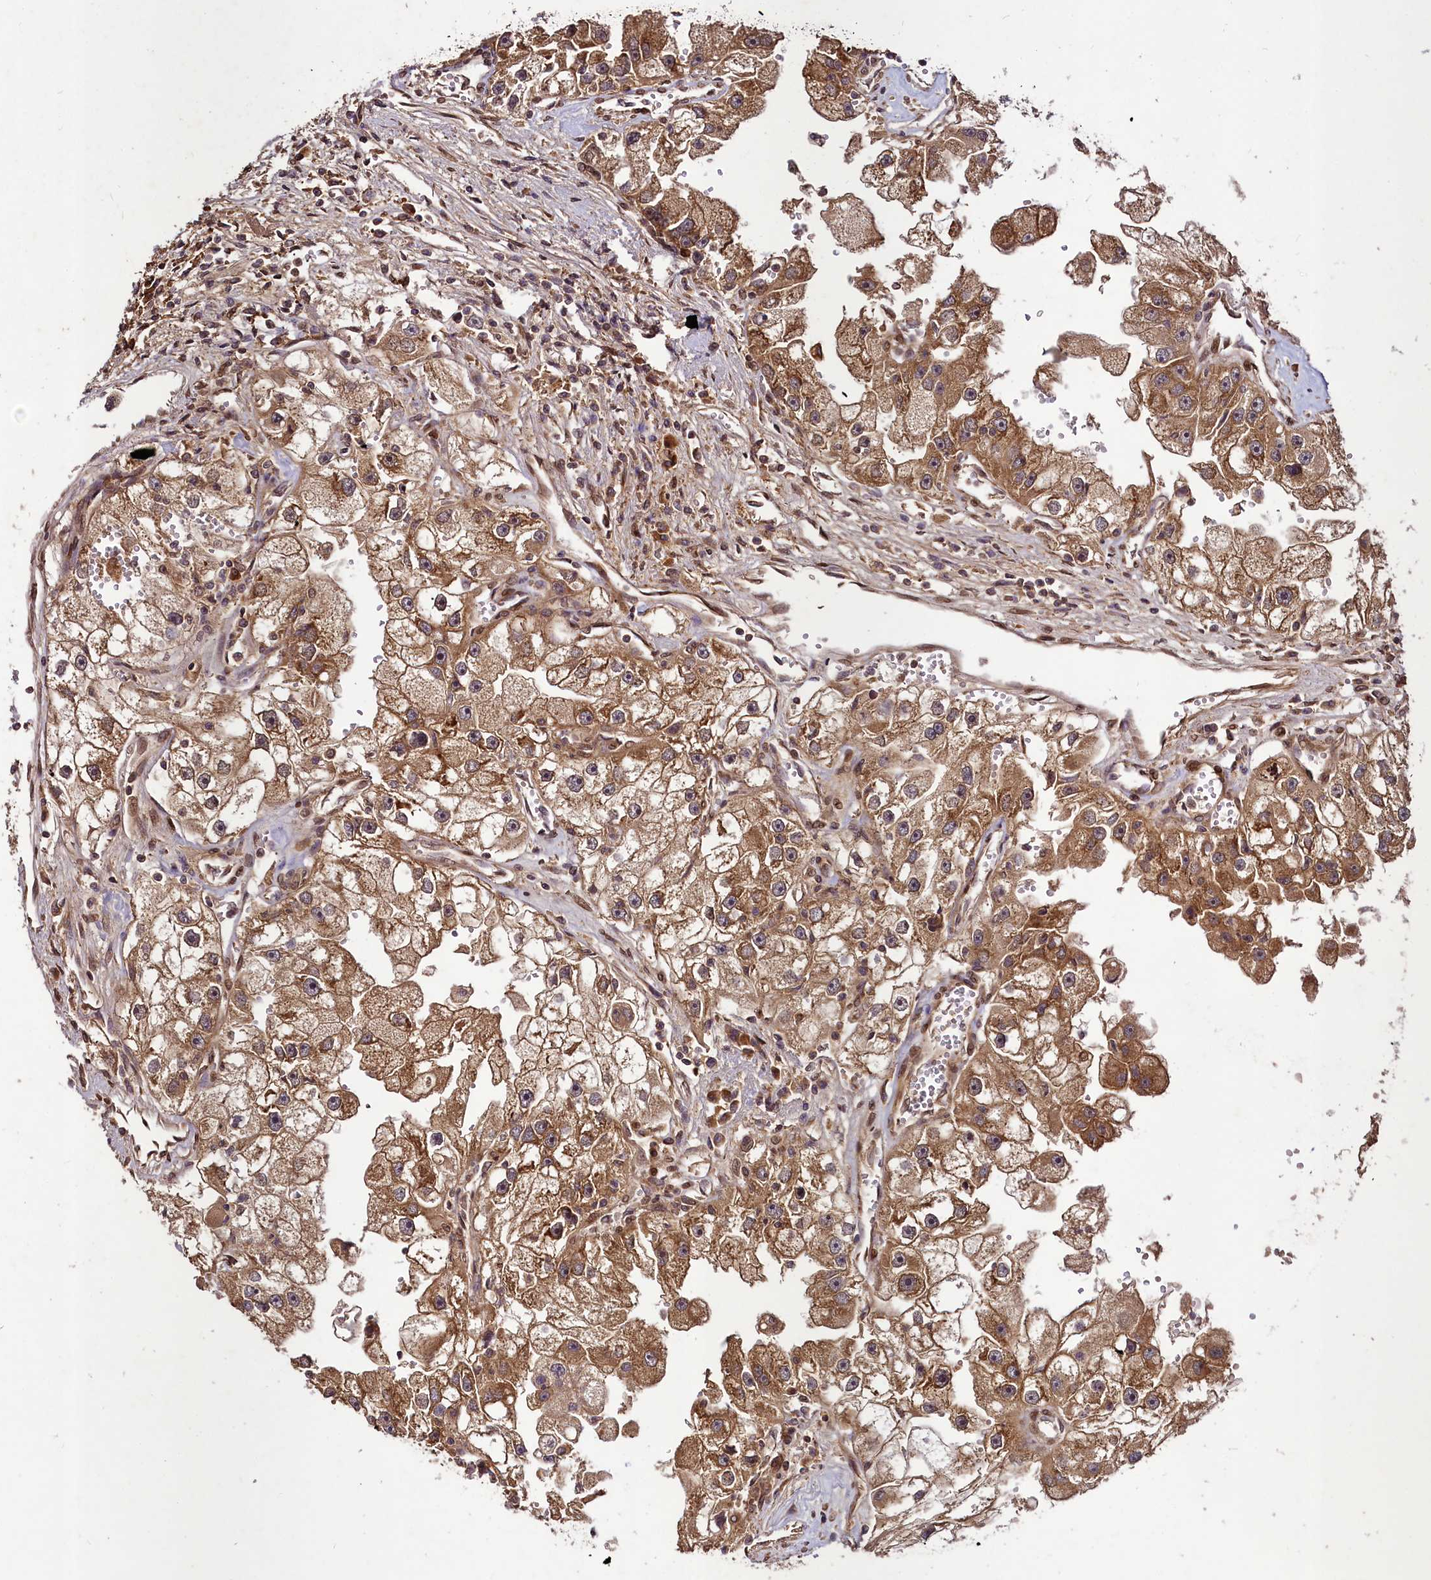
{"staining": {"intensity": "moderate", "quantity": ">75%", "location": "cytoplasmic/membranous"}, "tissue": "renal cancer", "cell_type": "Tumor cells", "image_type": "cancer", "snomed": [{"axis": "morphology", "description": "Adenocarcinoma, NOS"}, {"axis": "topography", "description": "Kidney"}], "caption": "The photomicrograph reveals a brown stain indicating the presence of a protein in the cytoplasmic/membranous of tumor cells in renal cancer. (Brightfield microscopy of DAB IHC at high magnification).", "gene": "DCP1B", "patient": {"sex": "male", "age": 63}}